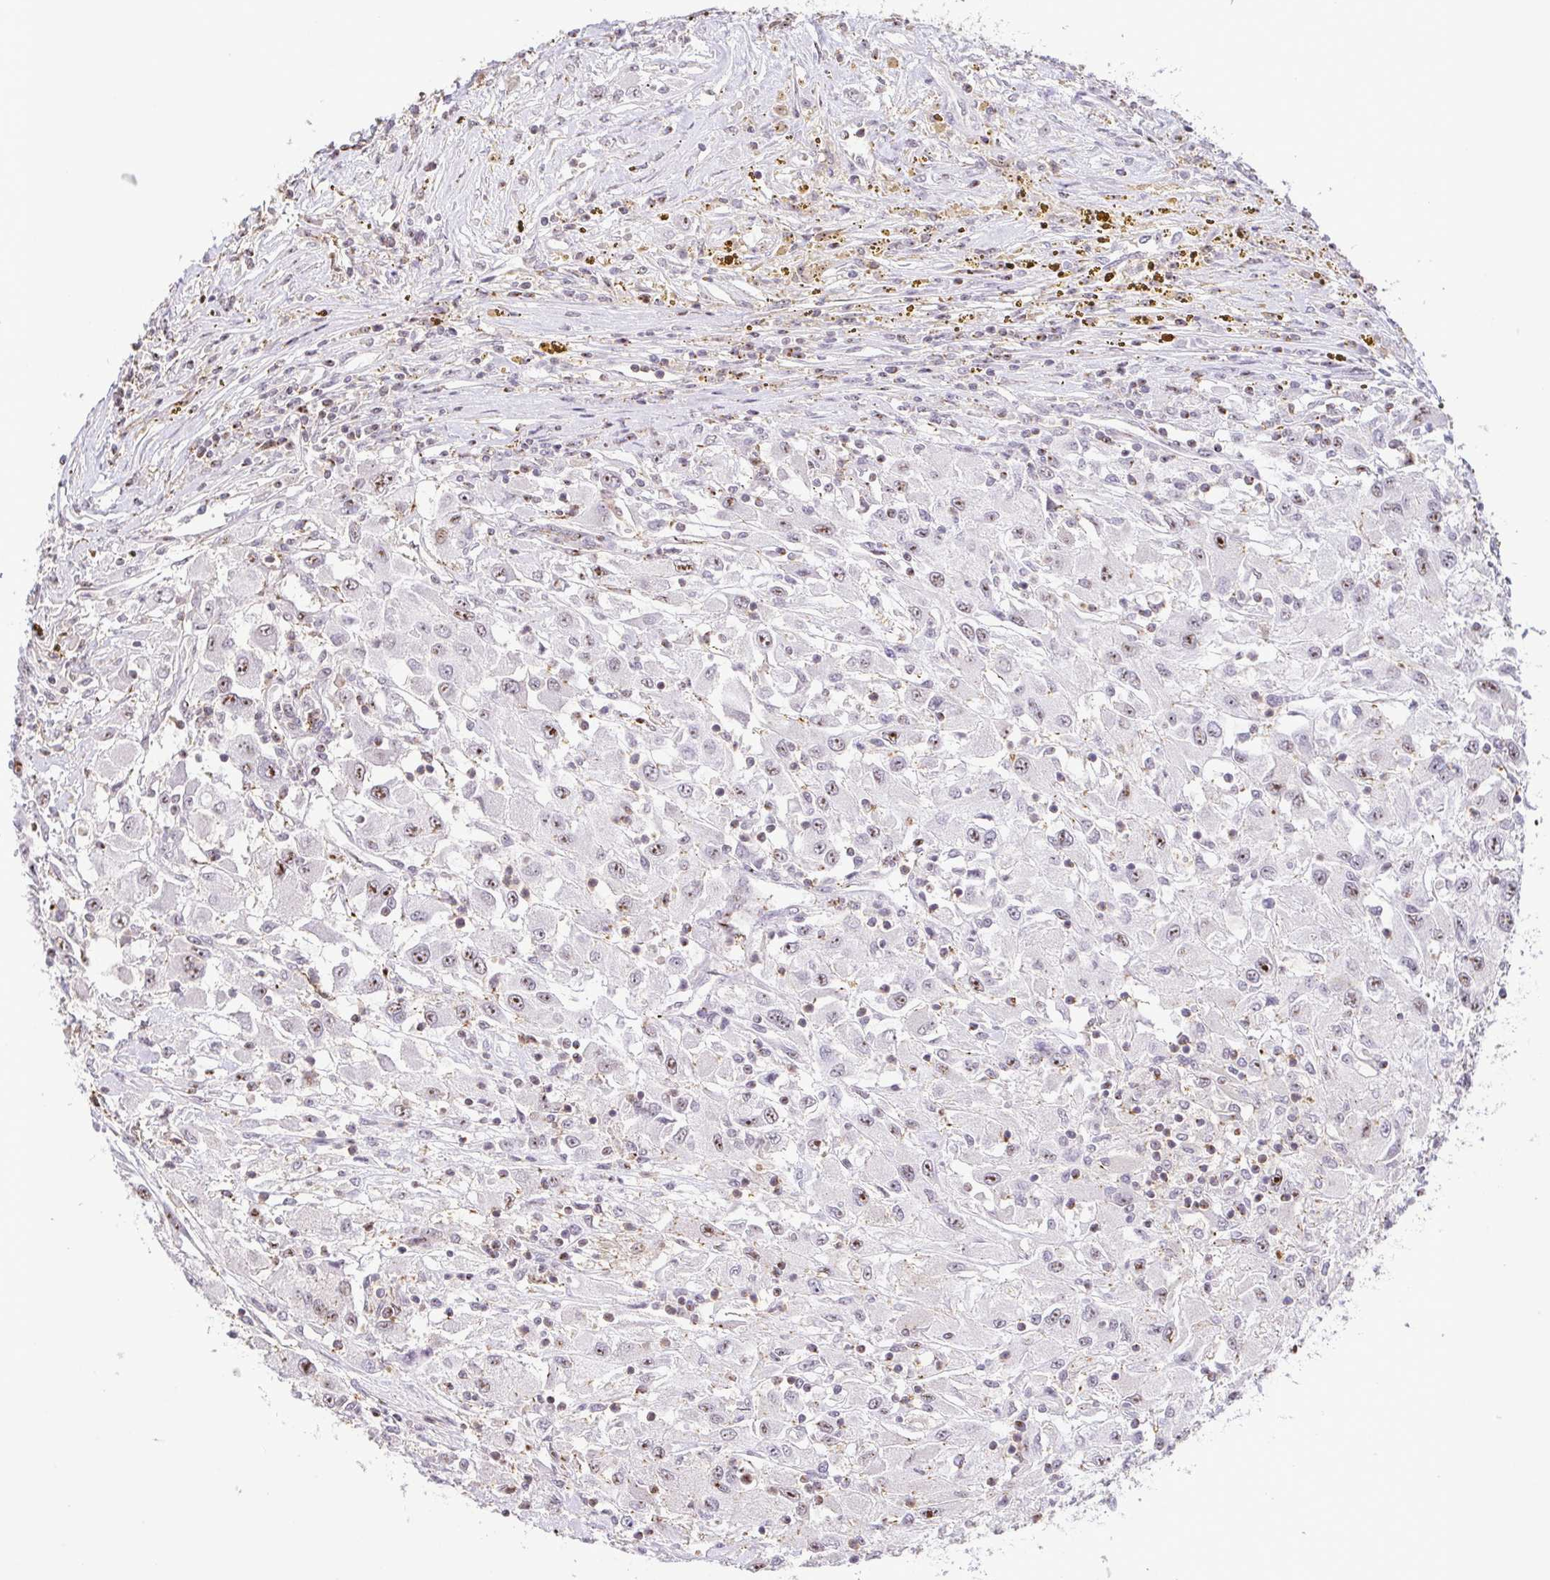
{"staining": {"intensity": "moderate", "quantity": "<25%", "location": "nuclear"}, "tissue": "renal cancer", "cell_type": "Tumor cells", "image_type": "cancer", "snomed": [{"axis": "morphology", "description": "Adenocarcinoma, NOS"}, {"axis": "topography", "description": "Kidney"}], "caption": "Renal adenocarcinoma stained for a protein (brown) reveals moderate nuclear positive positivity in about <25% of tumor cells.", "gene": "RSL24D1", "patient": {"sex": "female", "age": 67}}